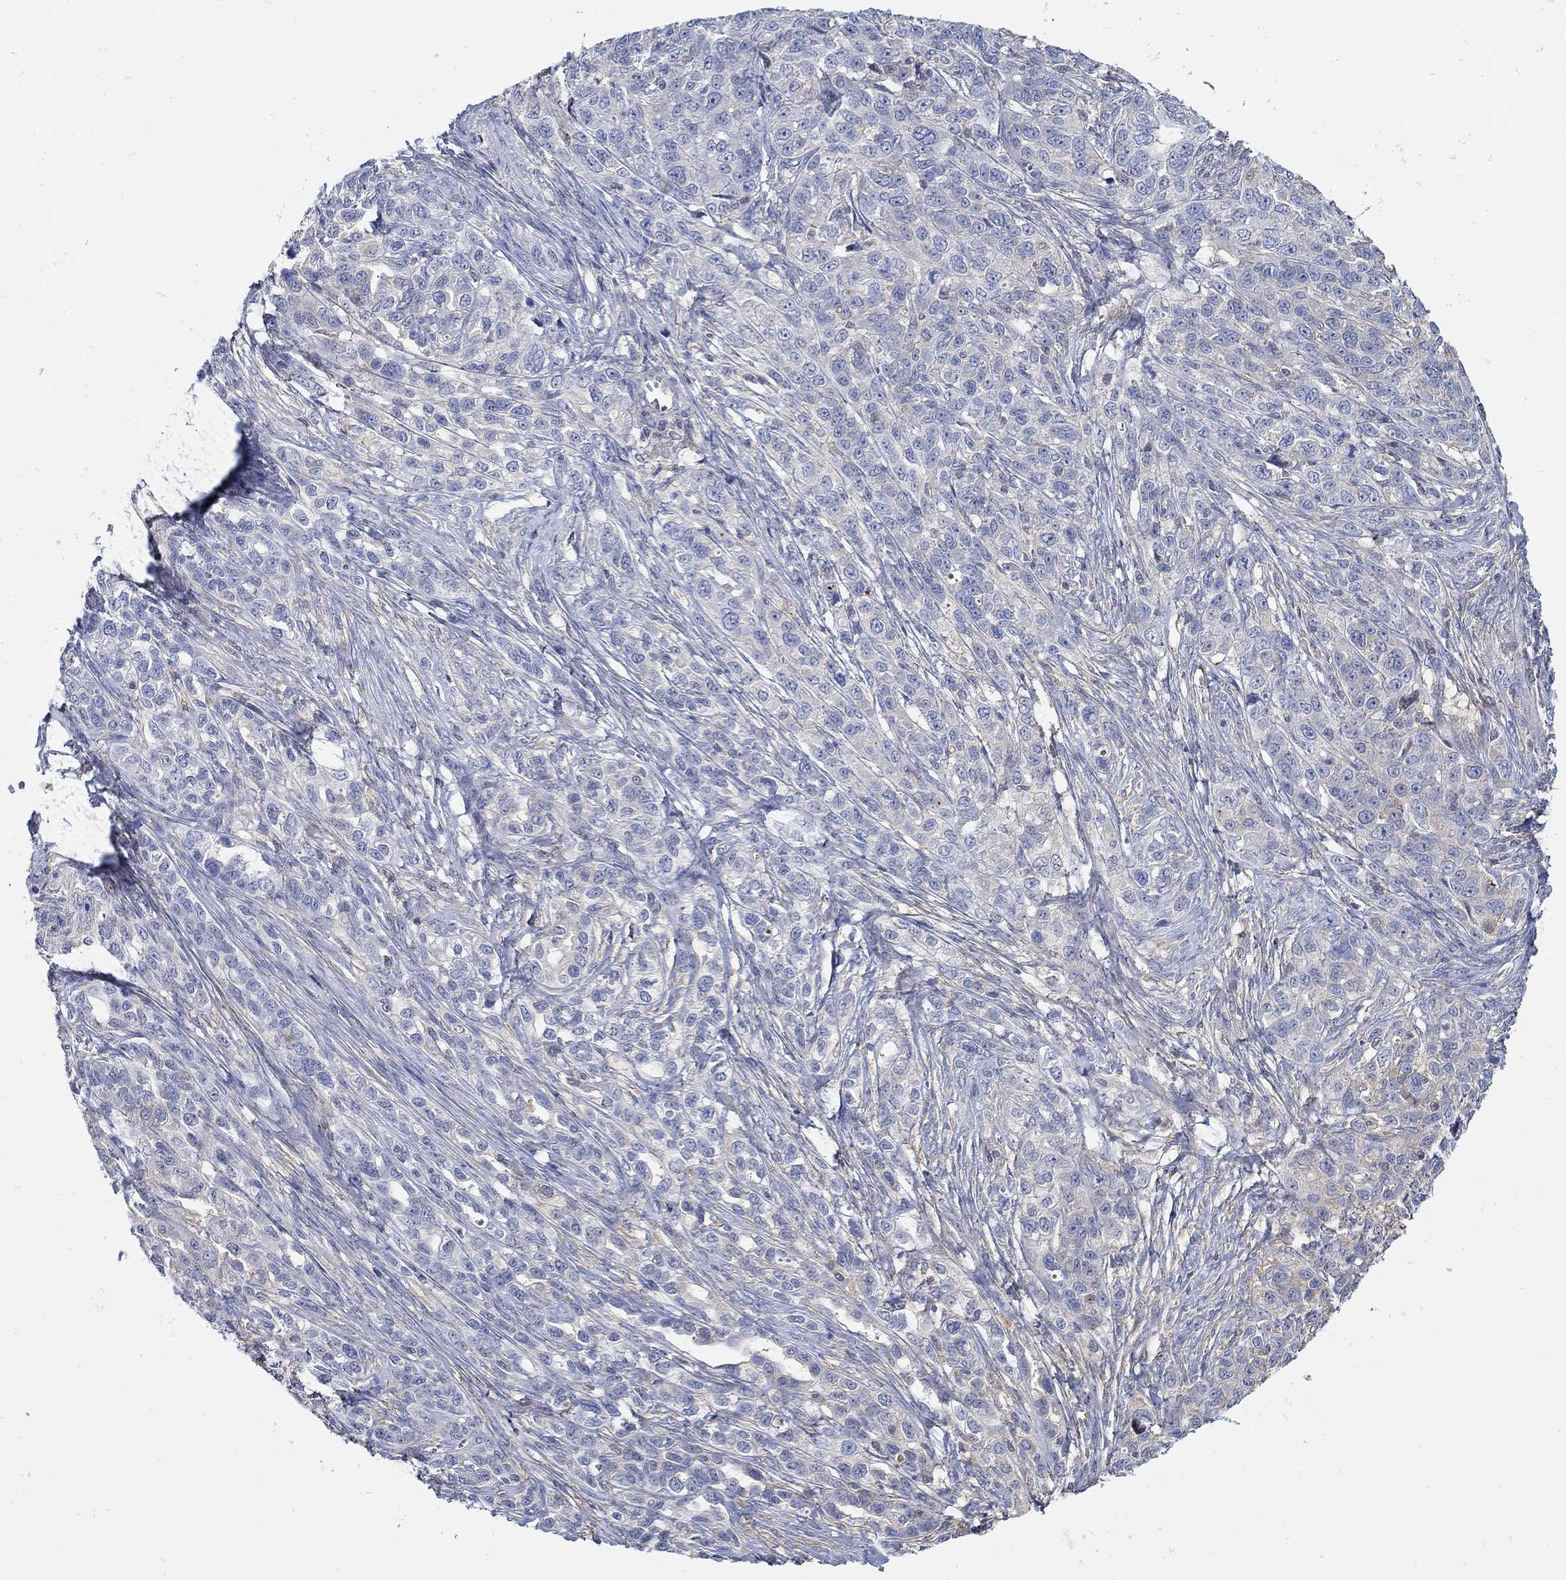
{"staining": {"intensity": "negative", "quantity": "none", "location": "none"}, "tissue": "ovarian cancer", "cell_type": "Tumor cells", "image_type": "cancer", "snomed": [{"axis": "morphology", "description": "Cystadenocarcinoma, serous, NOS"}, {"axis": "topography", "description": "Ovary"}], "caption": "Immunohistochemistry photomicrograph of neoplastic tissue: ovarian cancer stained with DAB reveals no significant protein positivity in tumor cells.", "gene": "TEKT3", "patient": {"sex": "female", "age": 71}}